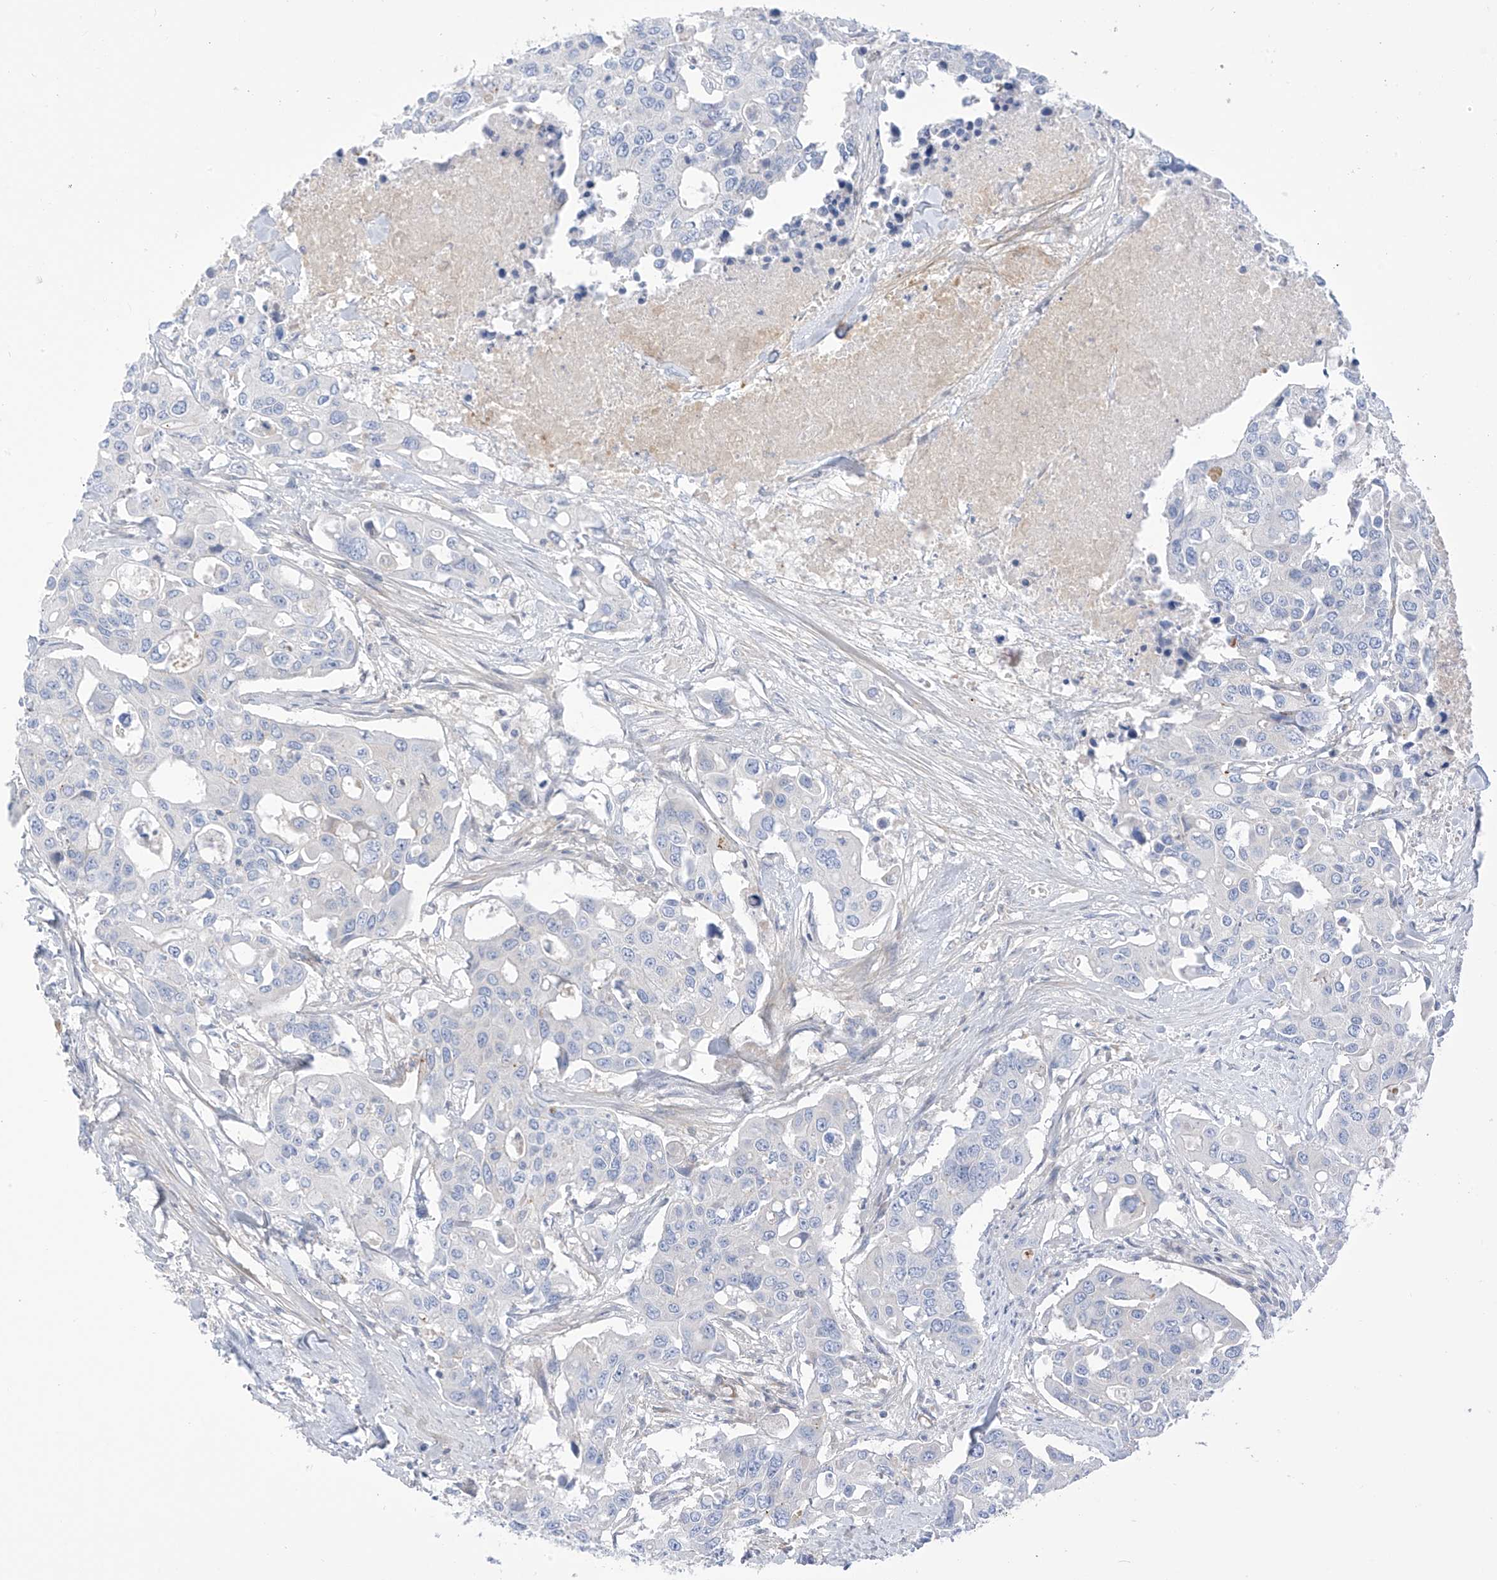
{"staining": {"intensity": "negative", "quantity": "none", "location": "none"}, "tissue": "colorectal cancer", "cell_type": "Tumor cells", "image_type": "cancer", "snomed": [{"axis": "morphology", "description": "Adenocarcinoma, NOS"}, {"axis": "topography", "description": "Colon"}], "caption": "Immunohistochemistry (IHC) of human colorectal cancer (adenocarcinoma) shows no positivity in tumor cells.", "gene": "FABP2", "patient": {"sex": "male", "age": 77}}